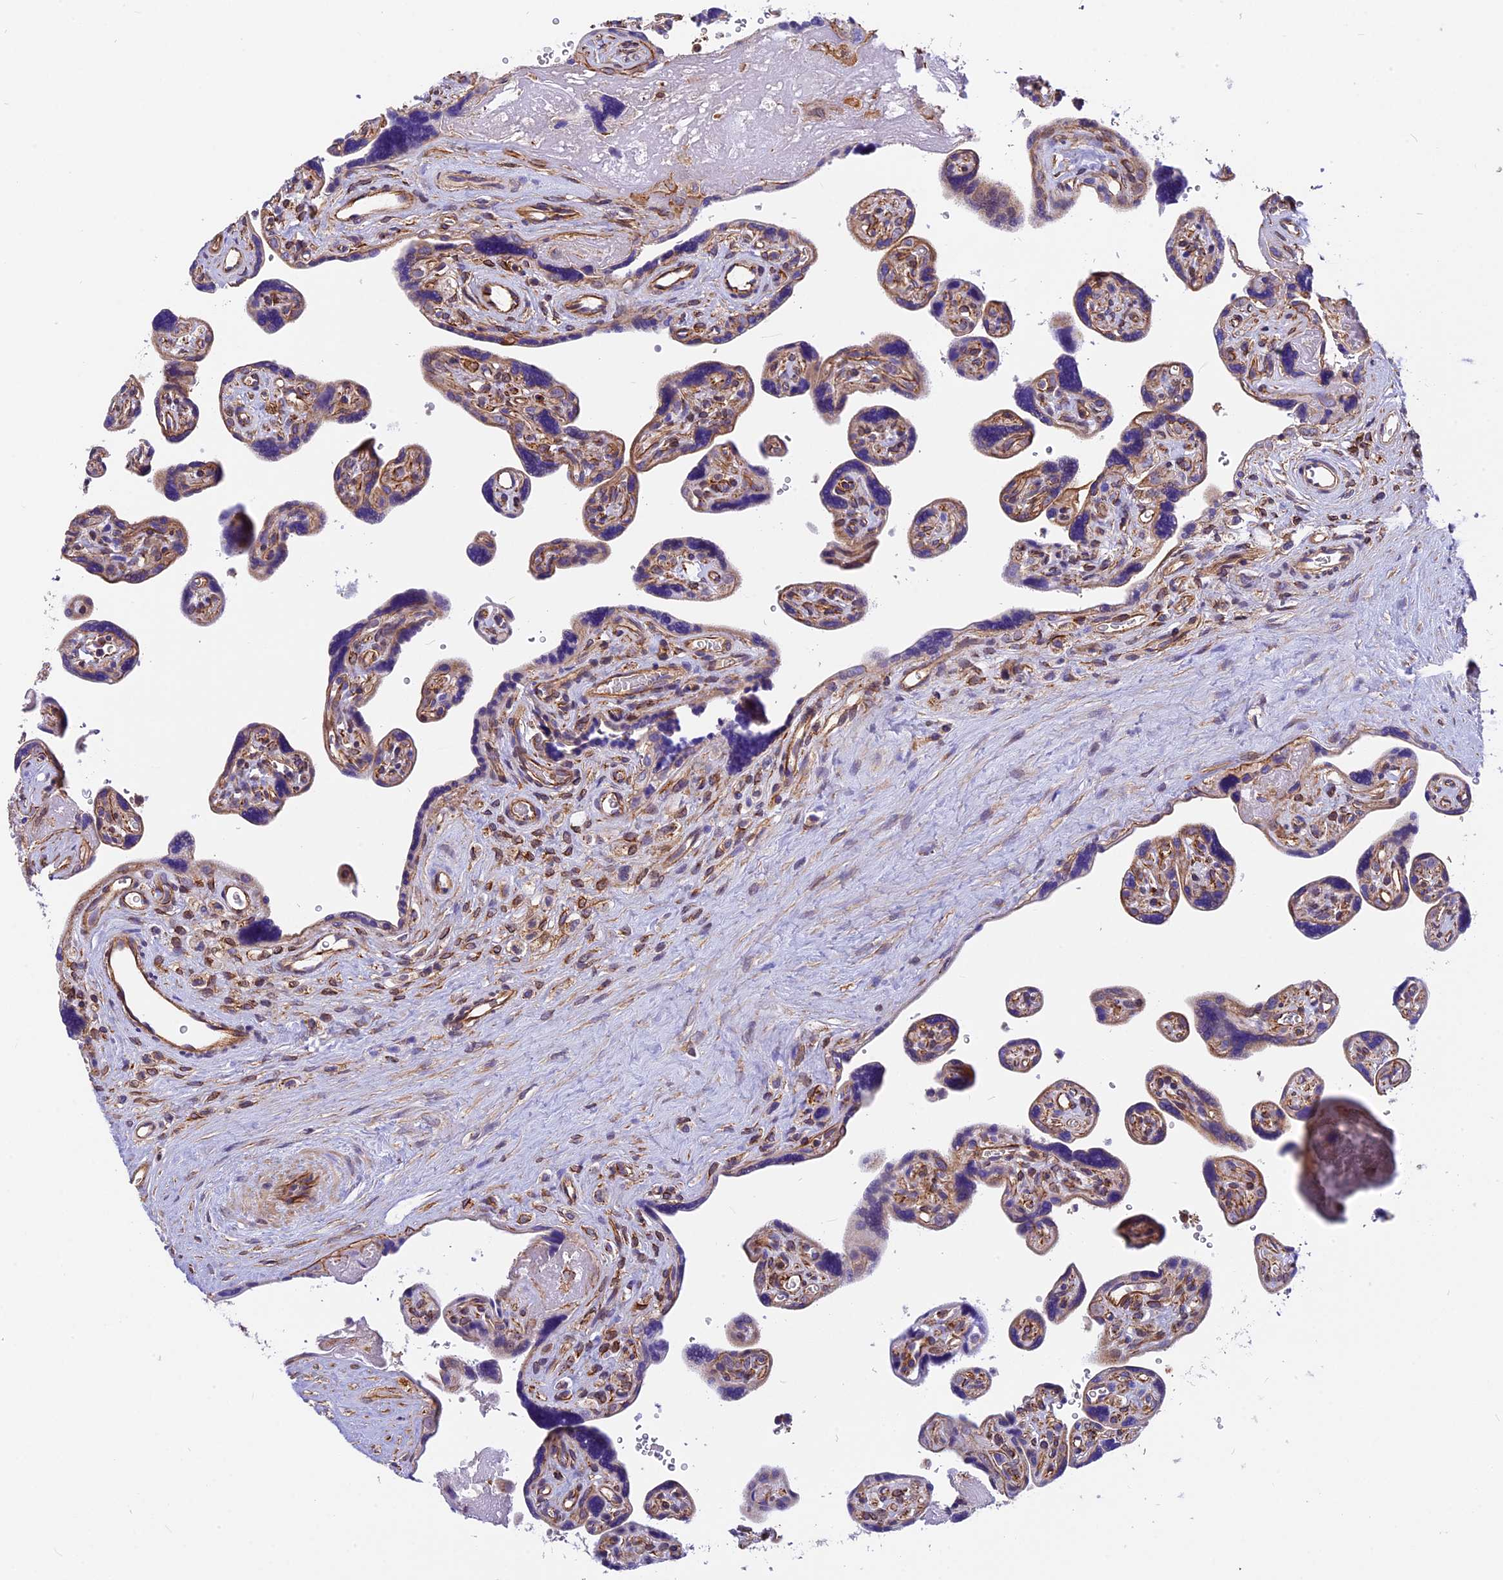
{"staining": {"intensity": "moderate", "quantity": "25%-75%", "location": "cytoplasmic/membranous"}, "tissue": "placenta", "cell_type": "Trophoblastic cells", "image_type": "normal", "snomed": [{"axis": "morphology", "description": "Normal tissue, NOS"}, {"axis": "topography", "description": "Placenta"}], "caption": "About 25%-75% of trophoblastic cells in benign placenta display moderate cytoplasmic/membranous protein staining as visualized by brown immunohistochemical staining.", "gene": "MED20", "patient": {"sex": "female", "age": 39}}